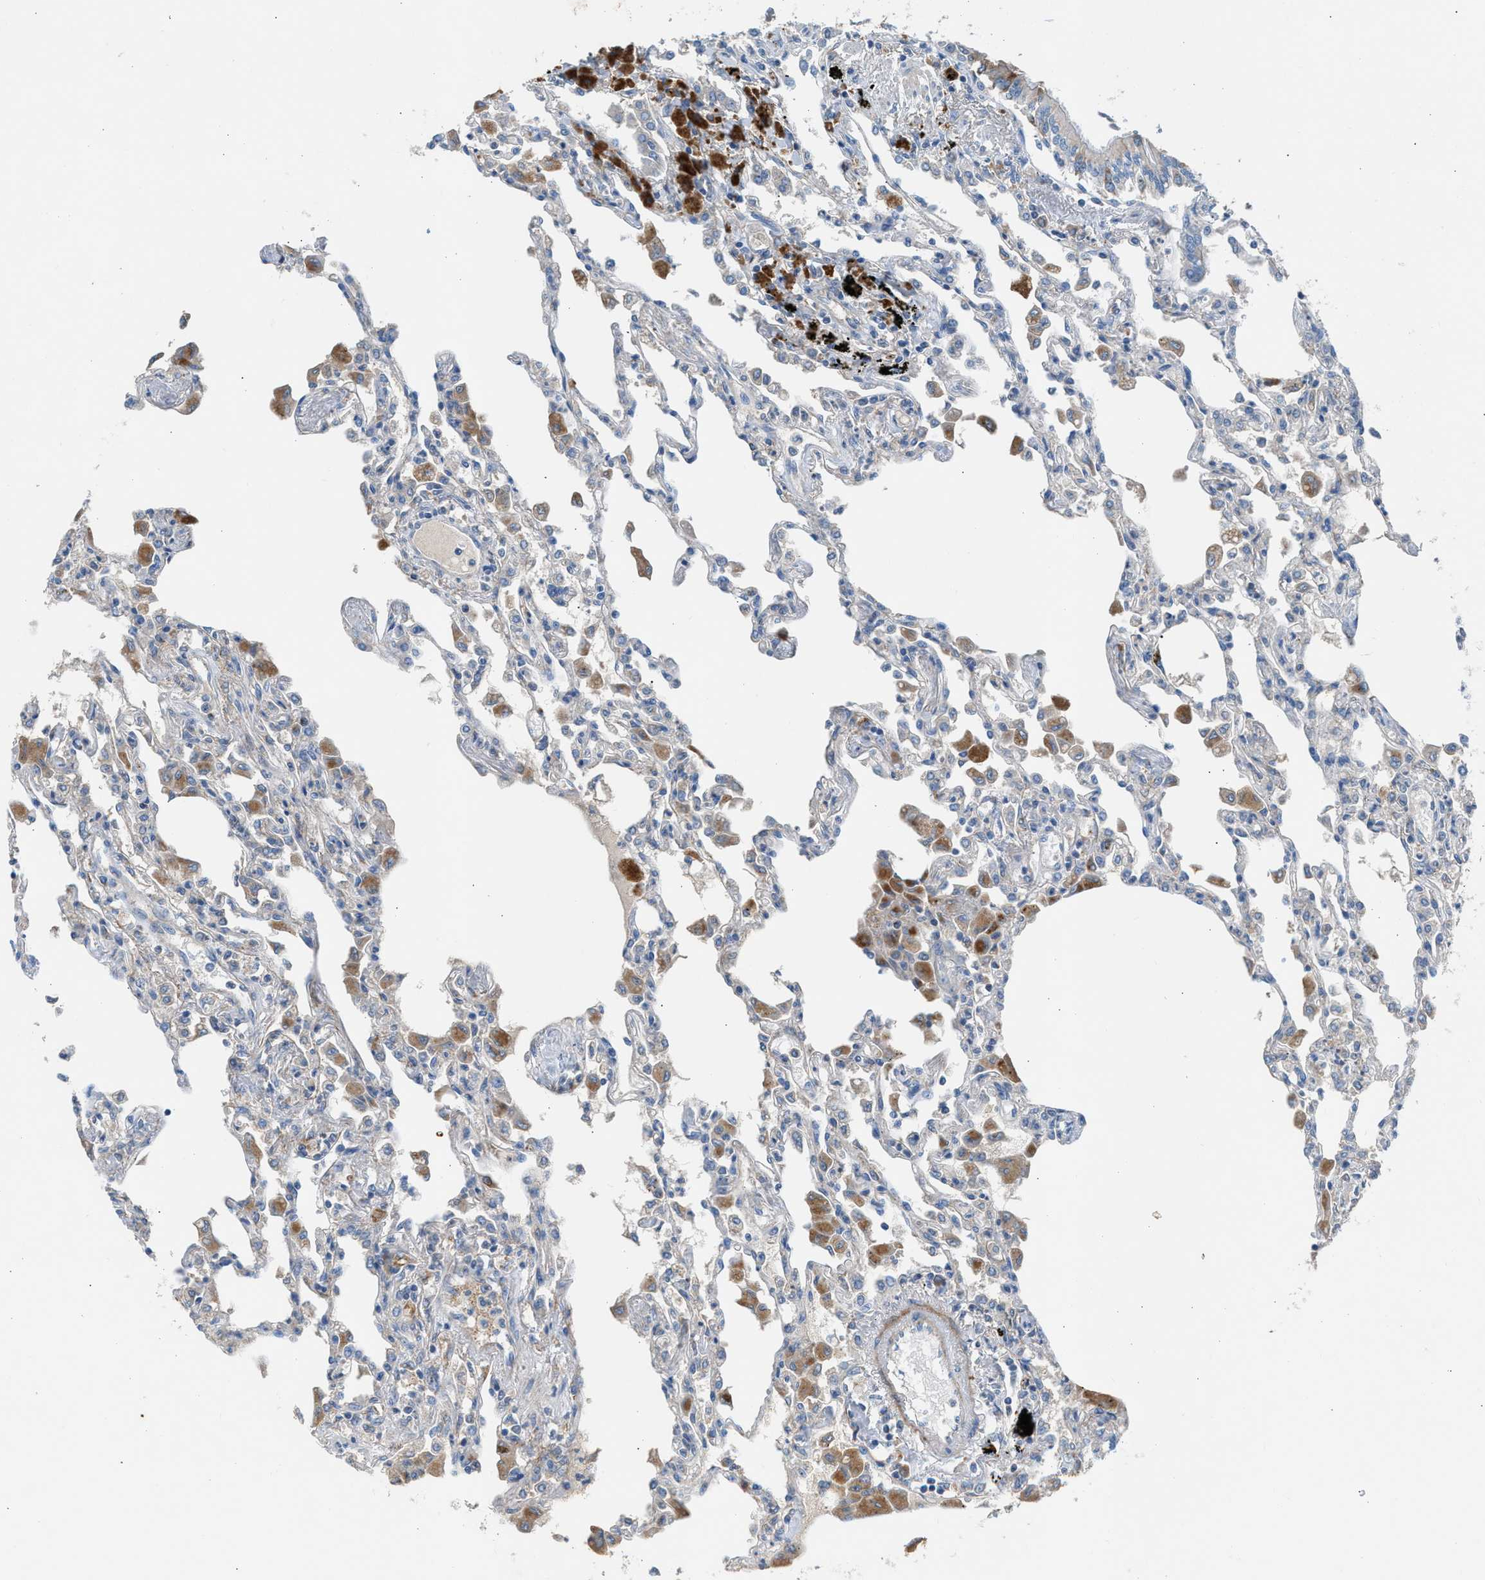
{"staining": {"intensity": "weak", "quantity": "<25%", "location": "cytoplasmic/membranous"}, "tissue": "lung", "cell_type": "Alveolar cells", "image_type": "normal", "snomed": [{"axis": "morphology", "description": "Normal tissue, NOS"}, {"axis": "topography", "description": "Bronchus"}, {"axis": "topography", "description": "Lung"}], "caption": "A high-resolution micrograph shows immunohistochemistry (IHC) staining of benign lung, which shows no significant positivity in alveolar cells. The staining is performed using DAB (3,3'-diaminobenzidine) brown chromogen with nuclei counter-stained in using hematoxylin.", "gene": "AOAH", "patient": {"sex": "female", "age": 49}}